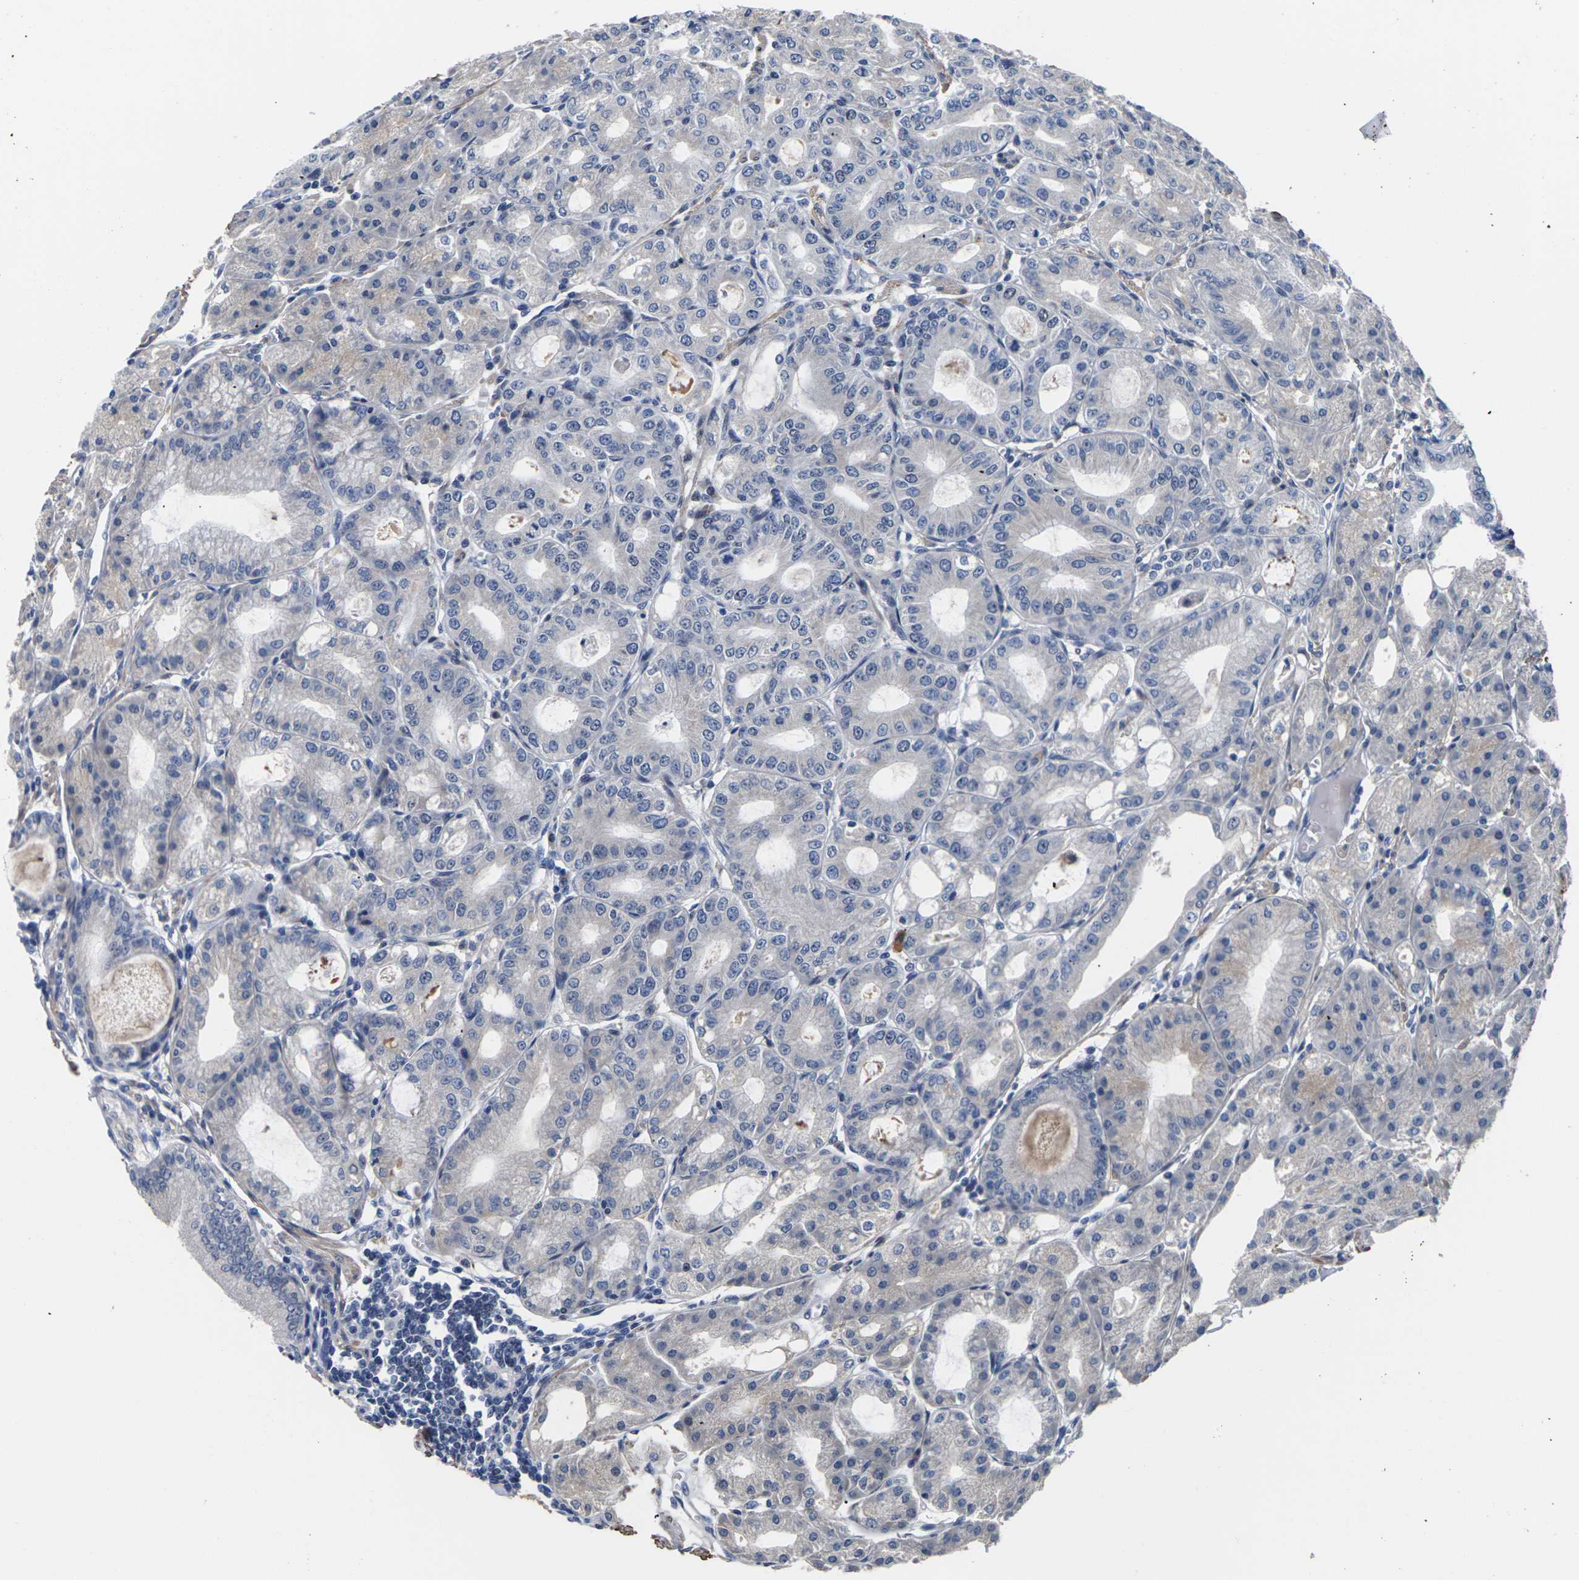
{"staining": {"intensity": "moderate", "quantity": "<25%", "location": "cytoplasmic/membranous"}, "tissue": "stomach", "cell_type": "Glandular cells", "image_type": "normal", "snomed": [{"axis": "morphology", "description": "Normal tissue, NOS"}, {"axis": "topography", "description": "Stomach, lower"}], "caption": "Moderate cytoplasmic/membranous expression for a protein is present in approximately <25% of glandular cells of normal stomach using immunohistochemistry.", "gene": "ST6GAL2", "patient": {"sex": "male", "age": 71}}